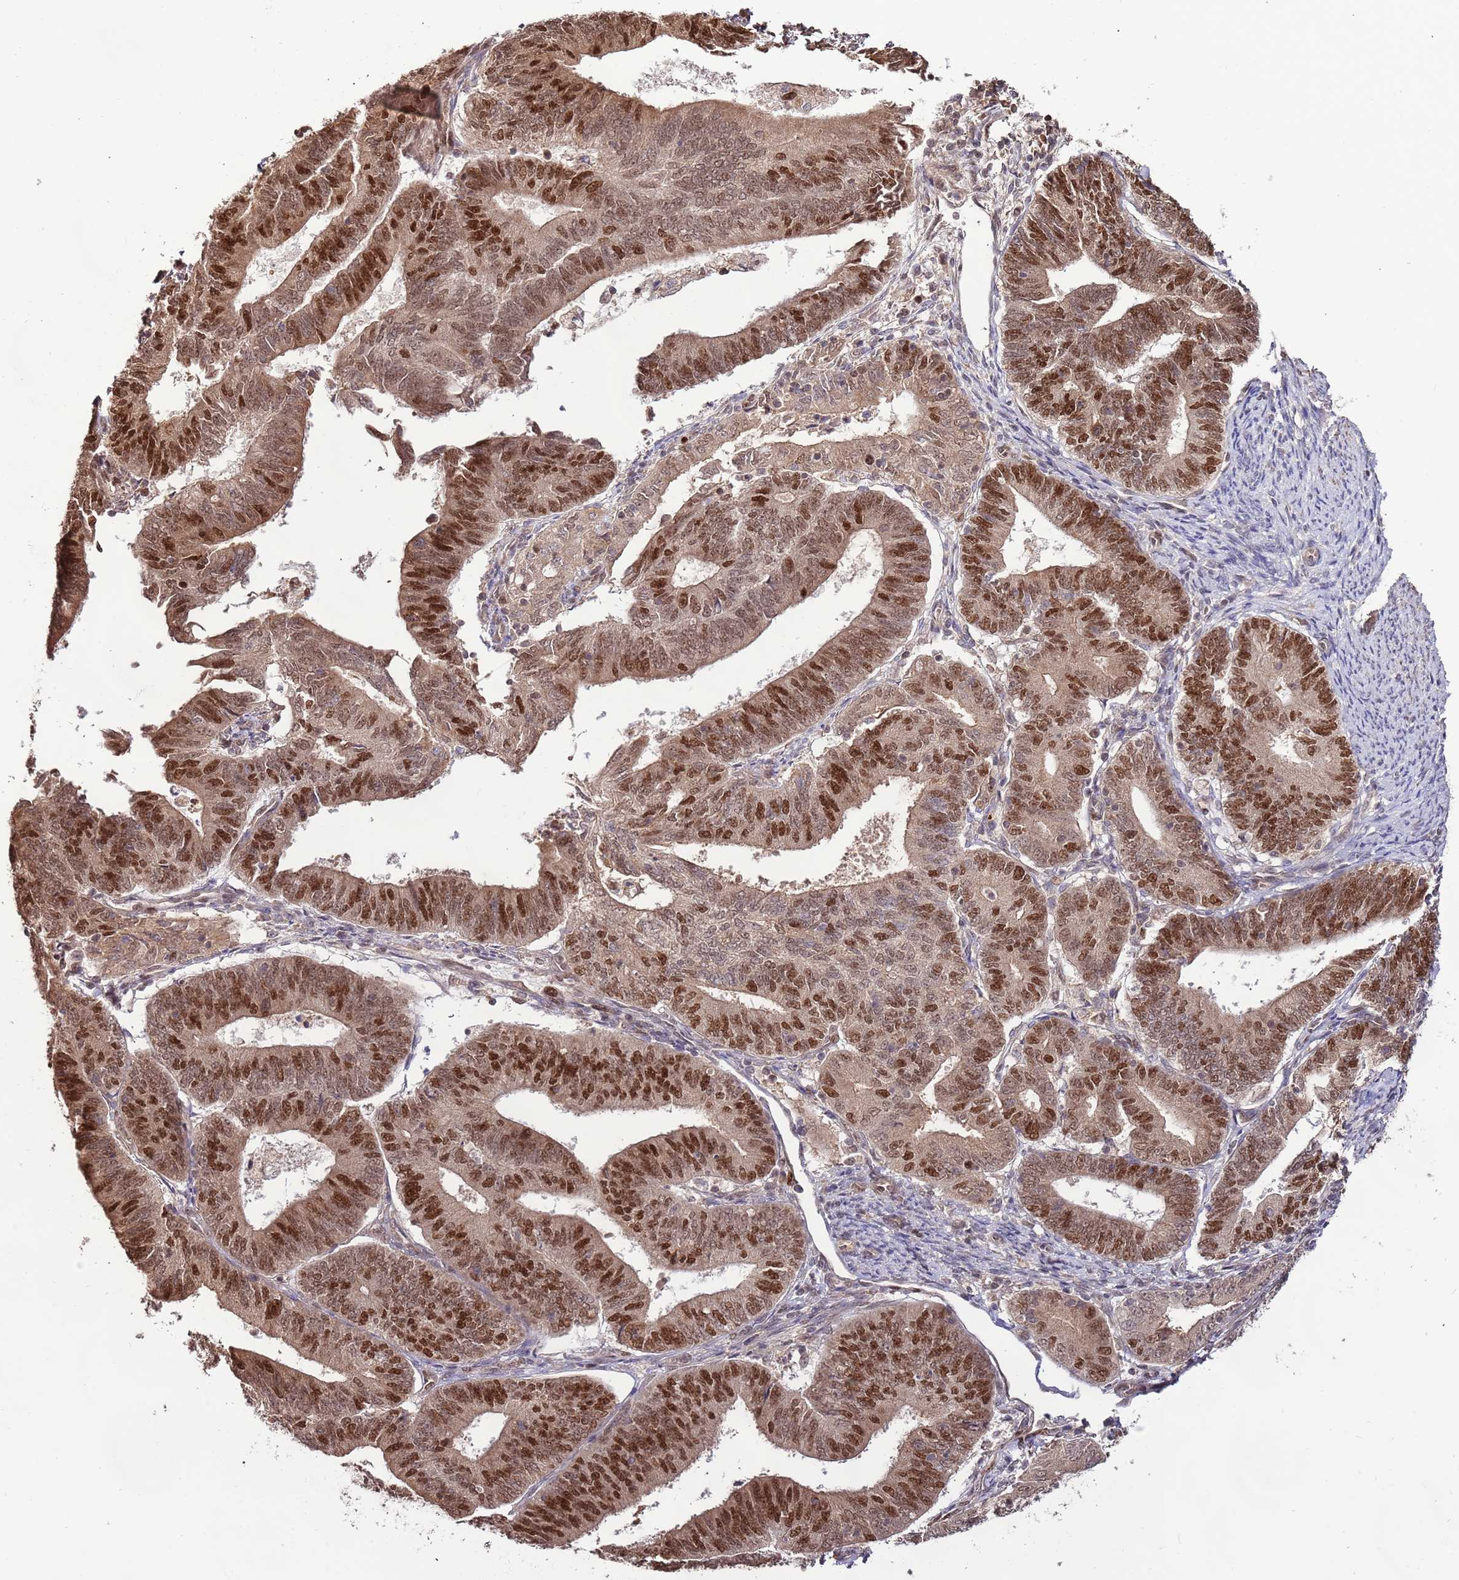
{"staining": {"intensity": "strong", "quantity": ">75%", "location": "cytoplasmic/membranous,nuclear"}, "tissue": "endometrial cancer", "cell_type": "Tumor cells", "image_type": "cancer", "snomed": [{"axis": "morphology", "description": "Adenocarcinoma, NOS"}, {"axis": "topography", "description": "Endometrium"}], "caption": "An immunohistochemistry (IHC) histopathology image of neoplastic tissue is shown. Protein staining in brown labels strong cytoplasmic/membranous and nuclear positivity in adenocarcinoma (endometrial) within tumor cells.", "gene": "RIF1", "patient": {"sex": "female", "age": 70}}